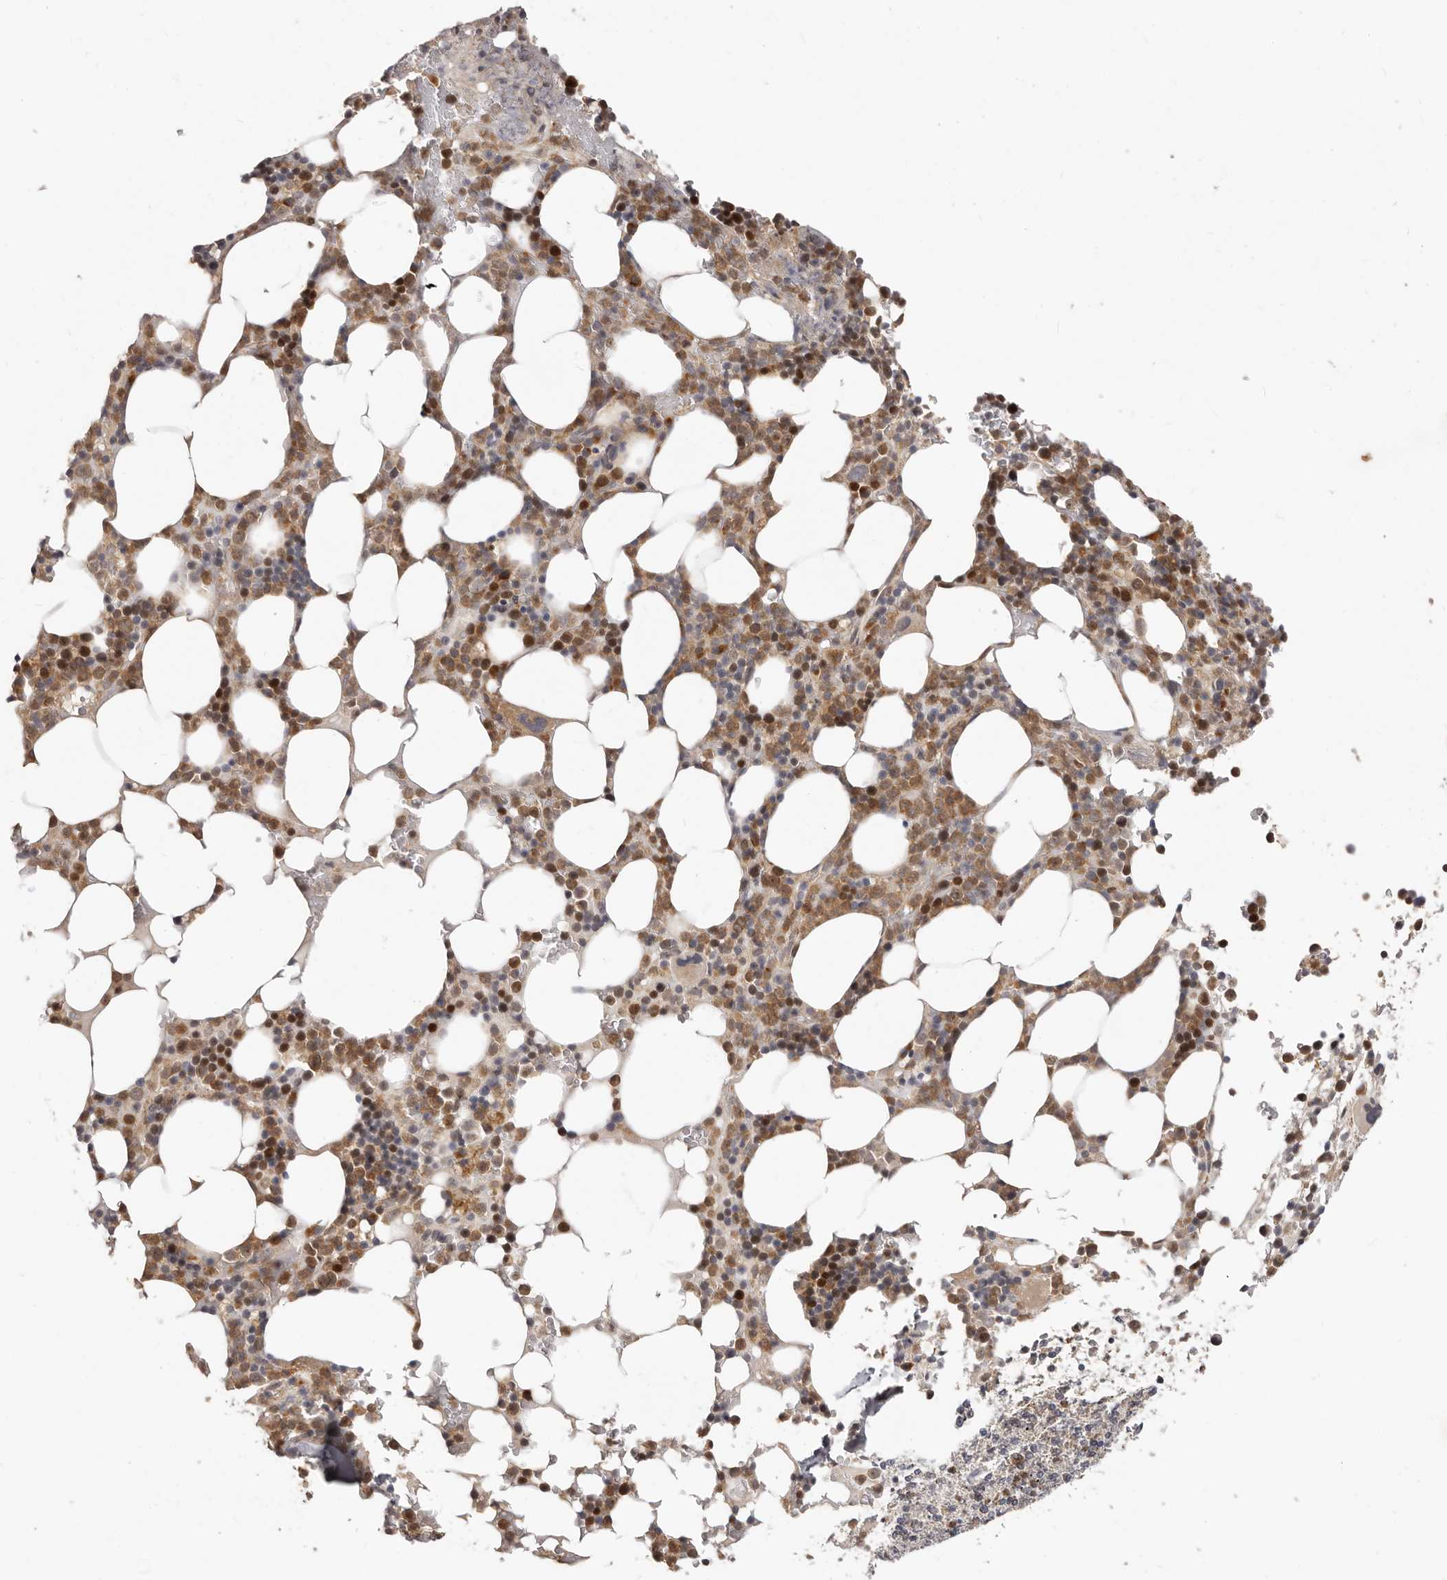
{"staining": {"intensity": "moderate", "quantity": "25%-75%", "location": "cytoplasmic/membranous"}, "tissue": "bone marrow", "cell_type": "Hematopoietic cells", "image_type": "normal", "snomed": [{"axis": "morphology", "description": "Normal tissue, NOS"}, {"axis": "topography", "description": "Bone marrow"}], "caption": "This photomicrograph displays IHC staining of unremarkable human bone marrow, with medium moderate cytoplasmic/membranous expression in approximately 25%-75% of hematopoietic cells.", "gene": "RNF187", "patient": {"sex": "male", "age": 58}}